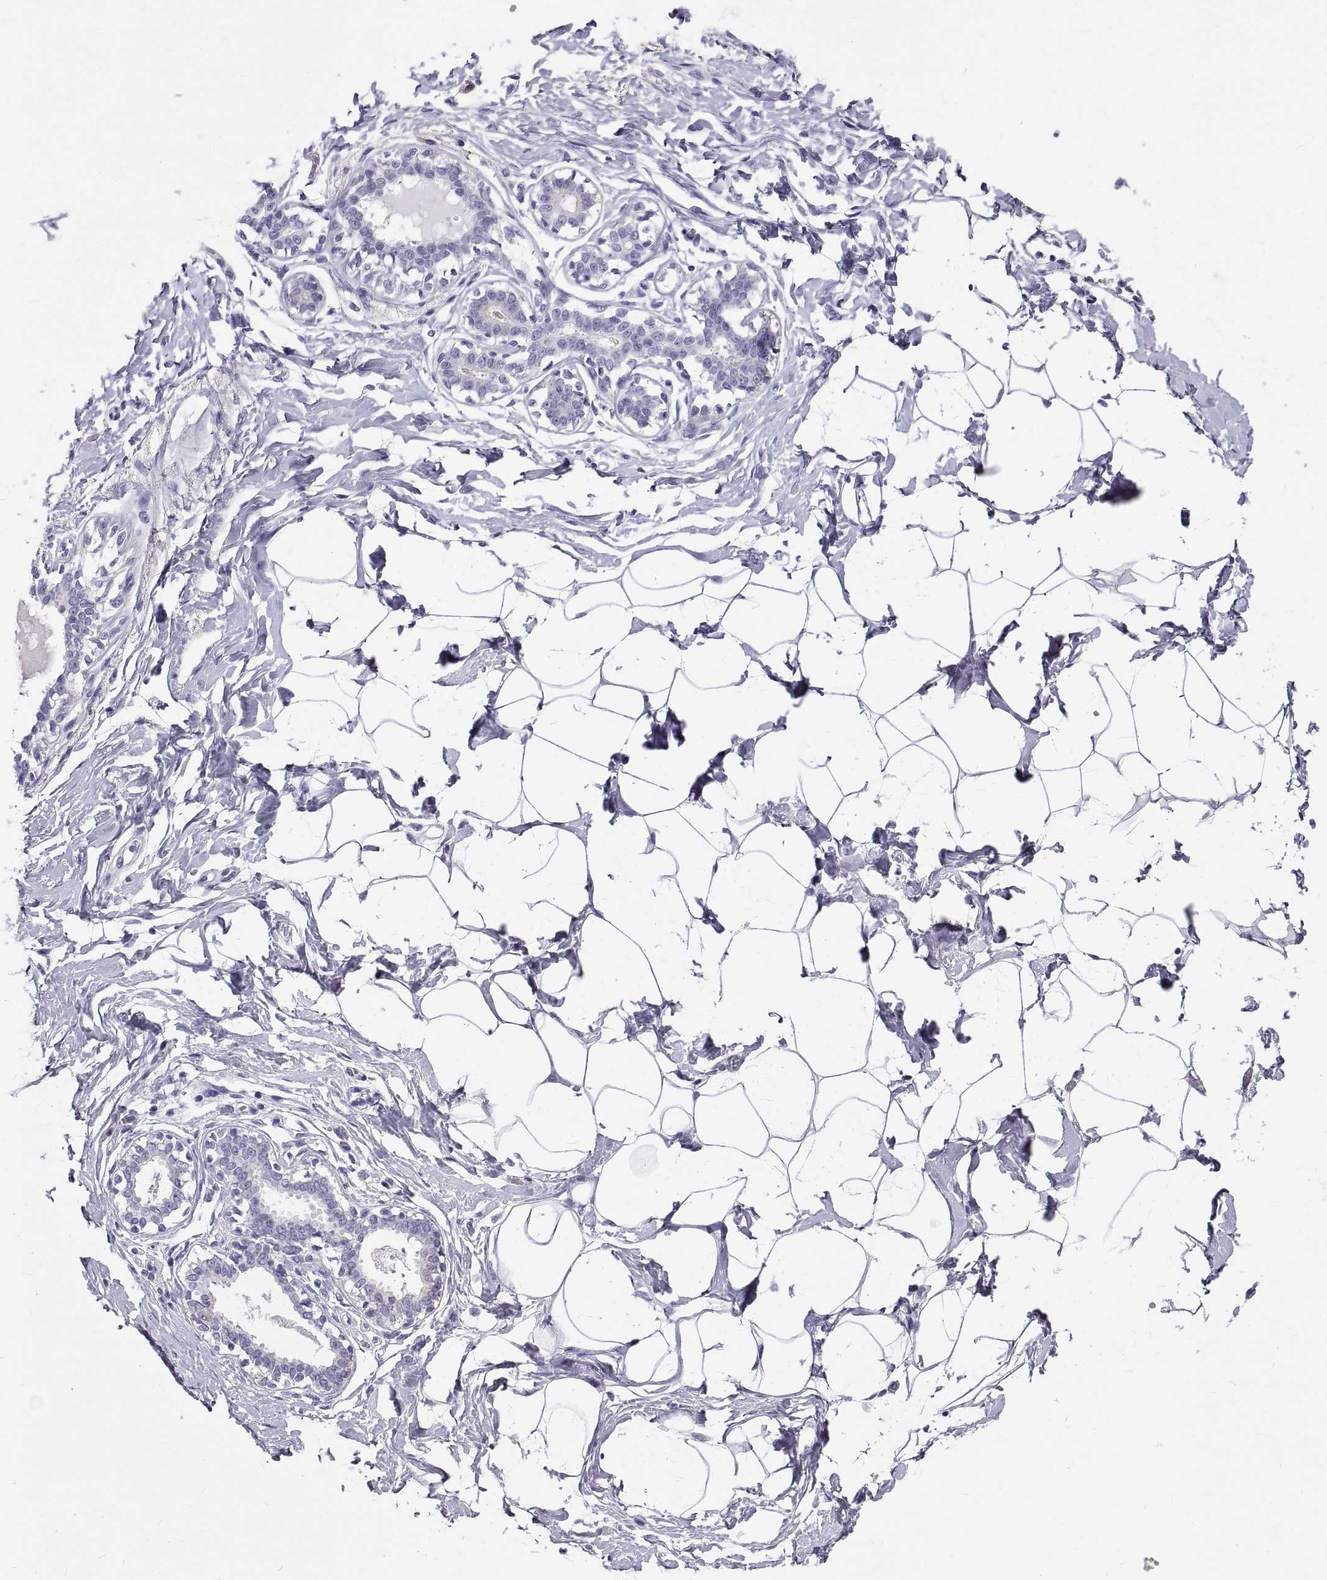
{"staining": {"intensity": "negative", "quantity": "none", "location": "none"}, "tissue": "breast", "cell_type": "Adipocytes", "image_type": "normal", "snomed": [{"axis": "morphology", "description": "Normal tissue, NOS"}, {"axis": "morphology", "description": "Lobular carcinoma, in situ"}, {"axis": "topography", "description": "Breast"}], "caption": "There is no significant staining in adipocytes of breast. (Immunohistochemistry (ihc), brightfield microscopy, high magnification).", "gene": "GNG12", "patient": {"sex": "female", "age": 35}}